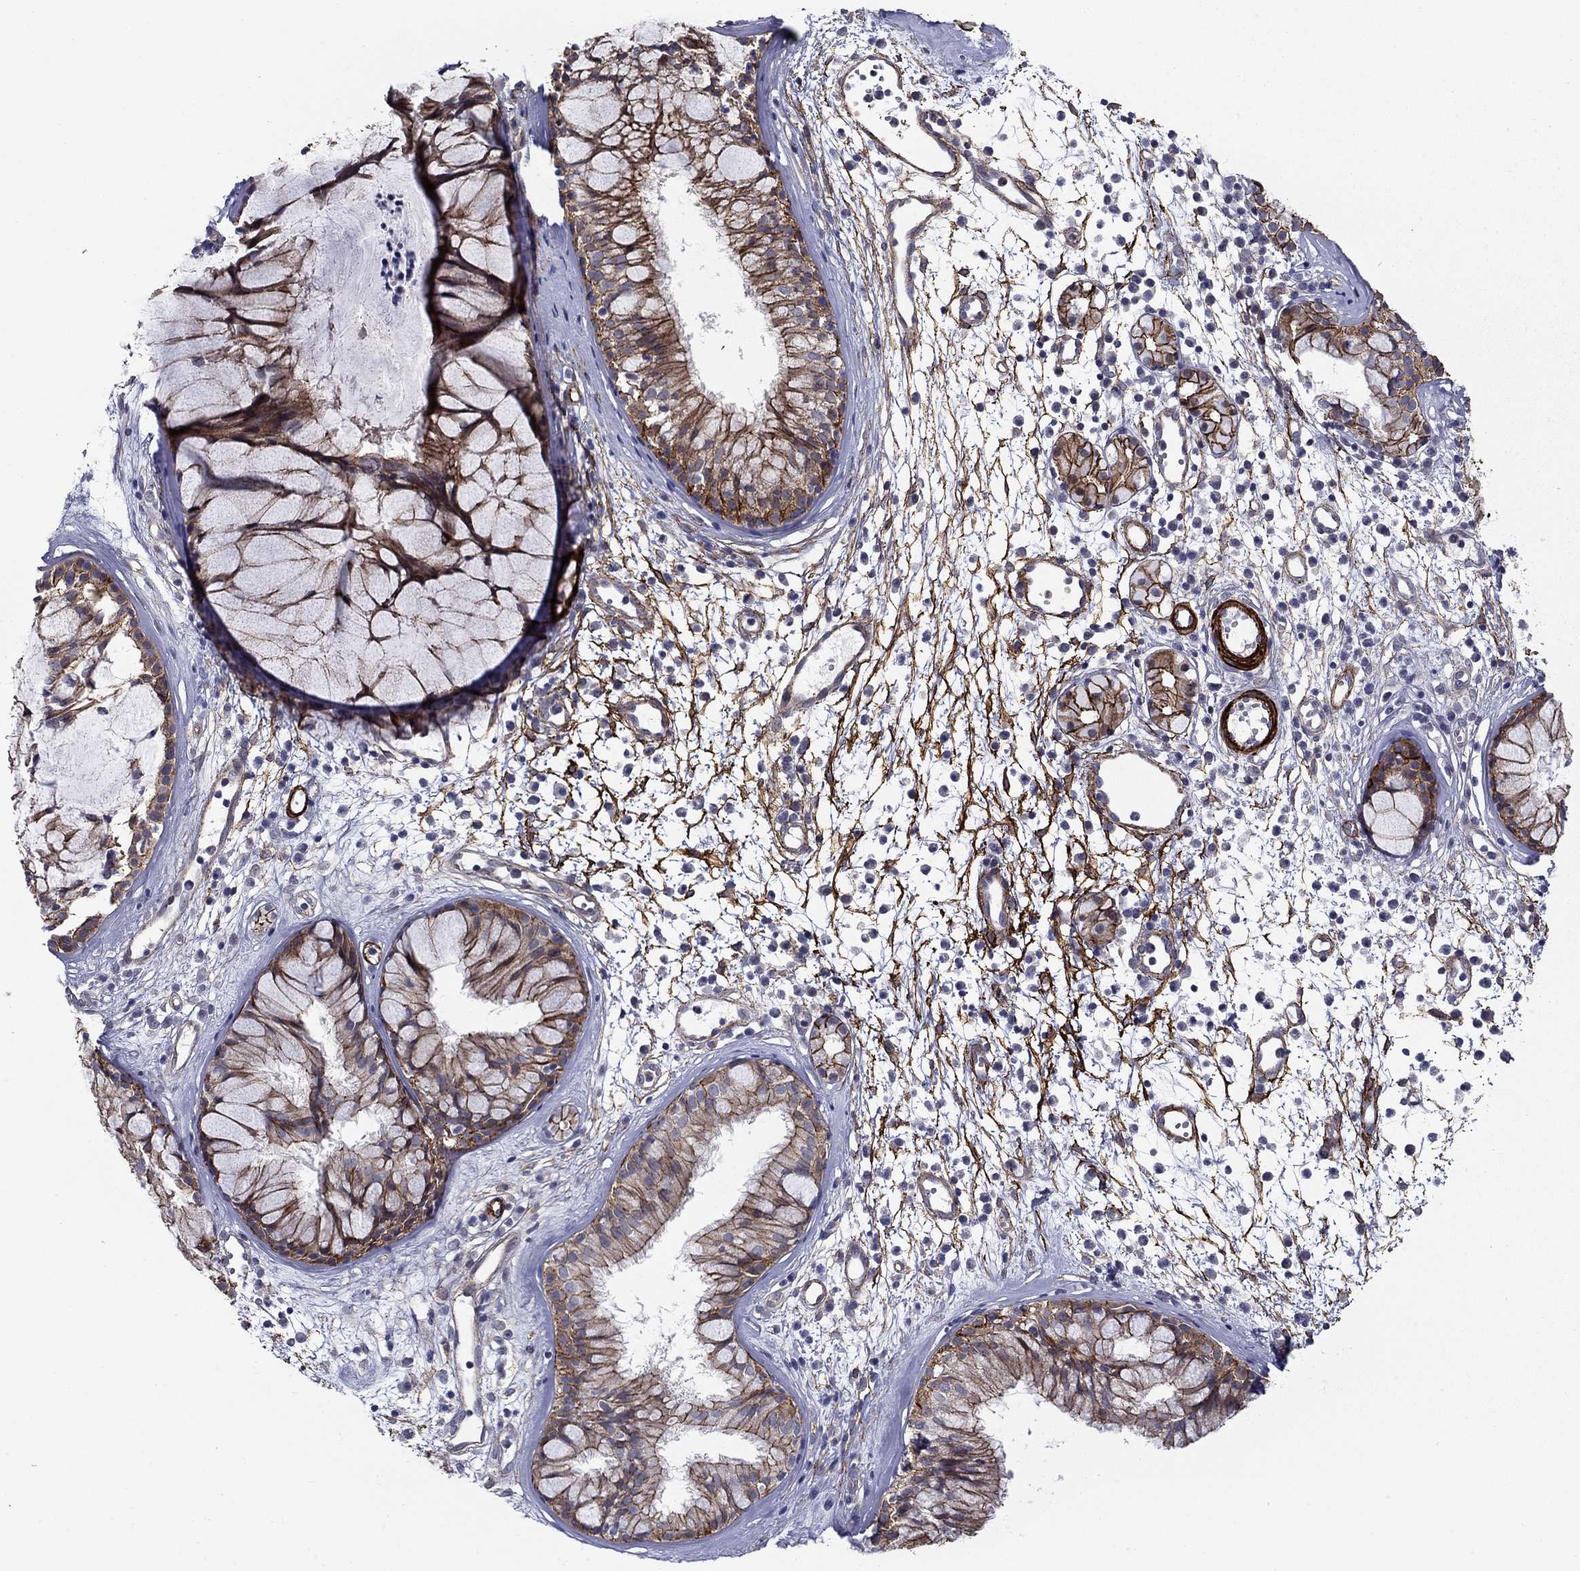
{"staining": {"intensity": "strong", "quantity": "25%-75%", "location": "cytoplasmic/membranous"}, "tissue": "nasopharynx", "cell_type": "Respiratory epithelial cells", "image_type": "normal", "snomed": [{"axis": "morphology", "description": "Normal tissue, NOS"}, {"axis": "topography", "description": "Nasopharynx"}], "caption": "The micrograph shows staining of benign nasopharynx, revealing strong cytoplasmic/membranous protein expression (brown color) within respiratory epithelial cells. The staining was performed using DAB, with brown indicating positive protein expression. Nuclei are stained blue with hematoxylin.", "gene": "KRBA1", "patient": {"sex": "male", "age": 77}}